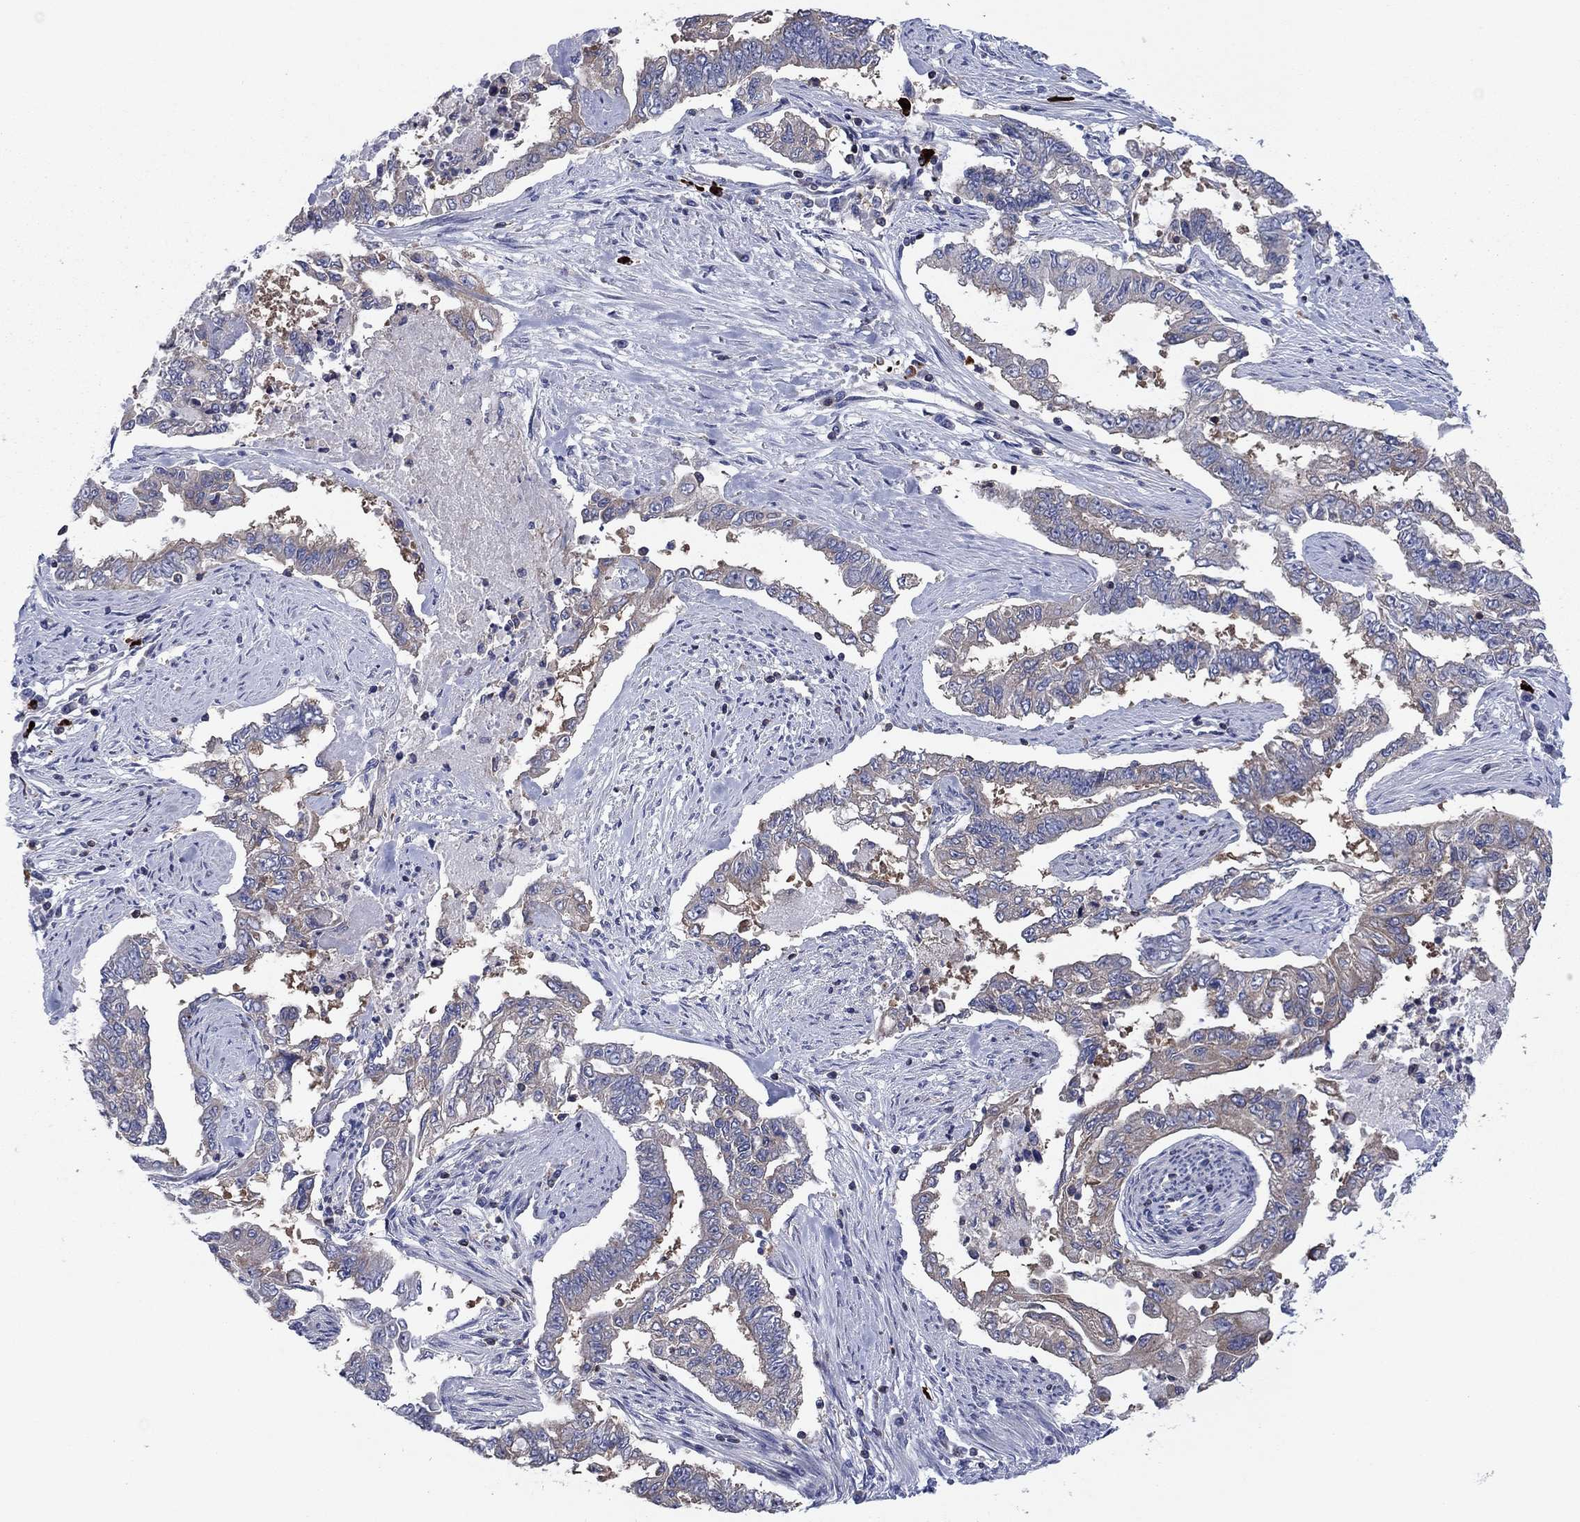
{"staining": {"intensity": "weak", "quantity": "25%-75%", "location": "cytoplasmic/membranous"}, "tissue": "endometrial cancer", "cell_type": "Tumor cells", "image_type": "cancer", "snomed": [{"axis": "morphology", "description": "Adenocarcinoma, NOS"}, {"axis": "topography", "description": "Uterus"}], "caption": "Immunohistochemistry (DAB (3,3'-diaminobenzidine)) staining of human adenocarcinoma (endometrial) exhibits weak cytoplasmic/membranous protein positivity in approximately 25%-75% of tumor cells.", "gene": "PVR", "patient": {"sex": "female", "age": 59}}